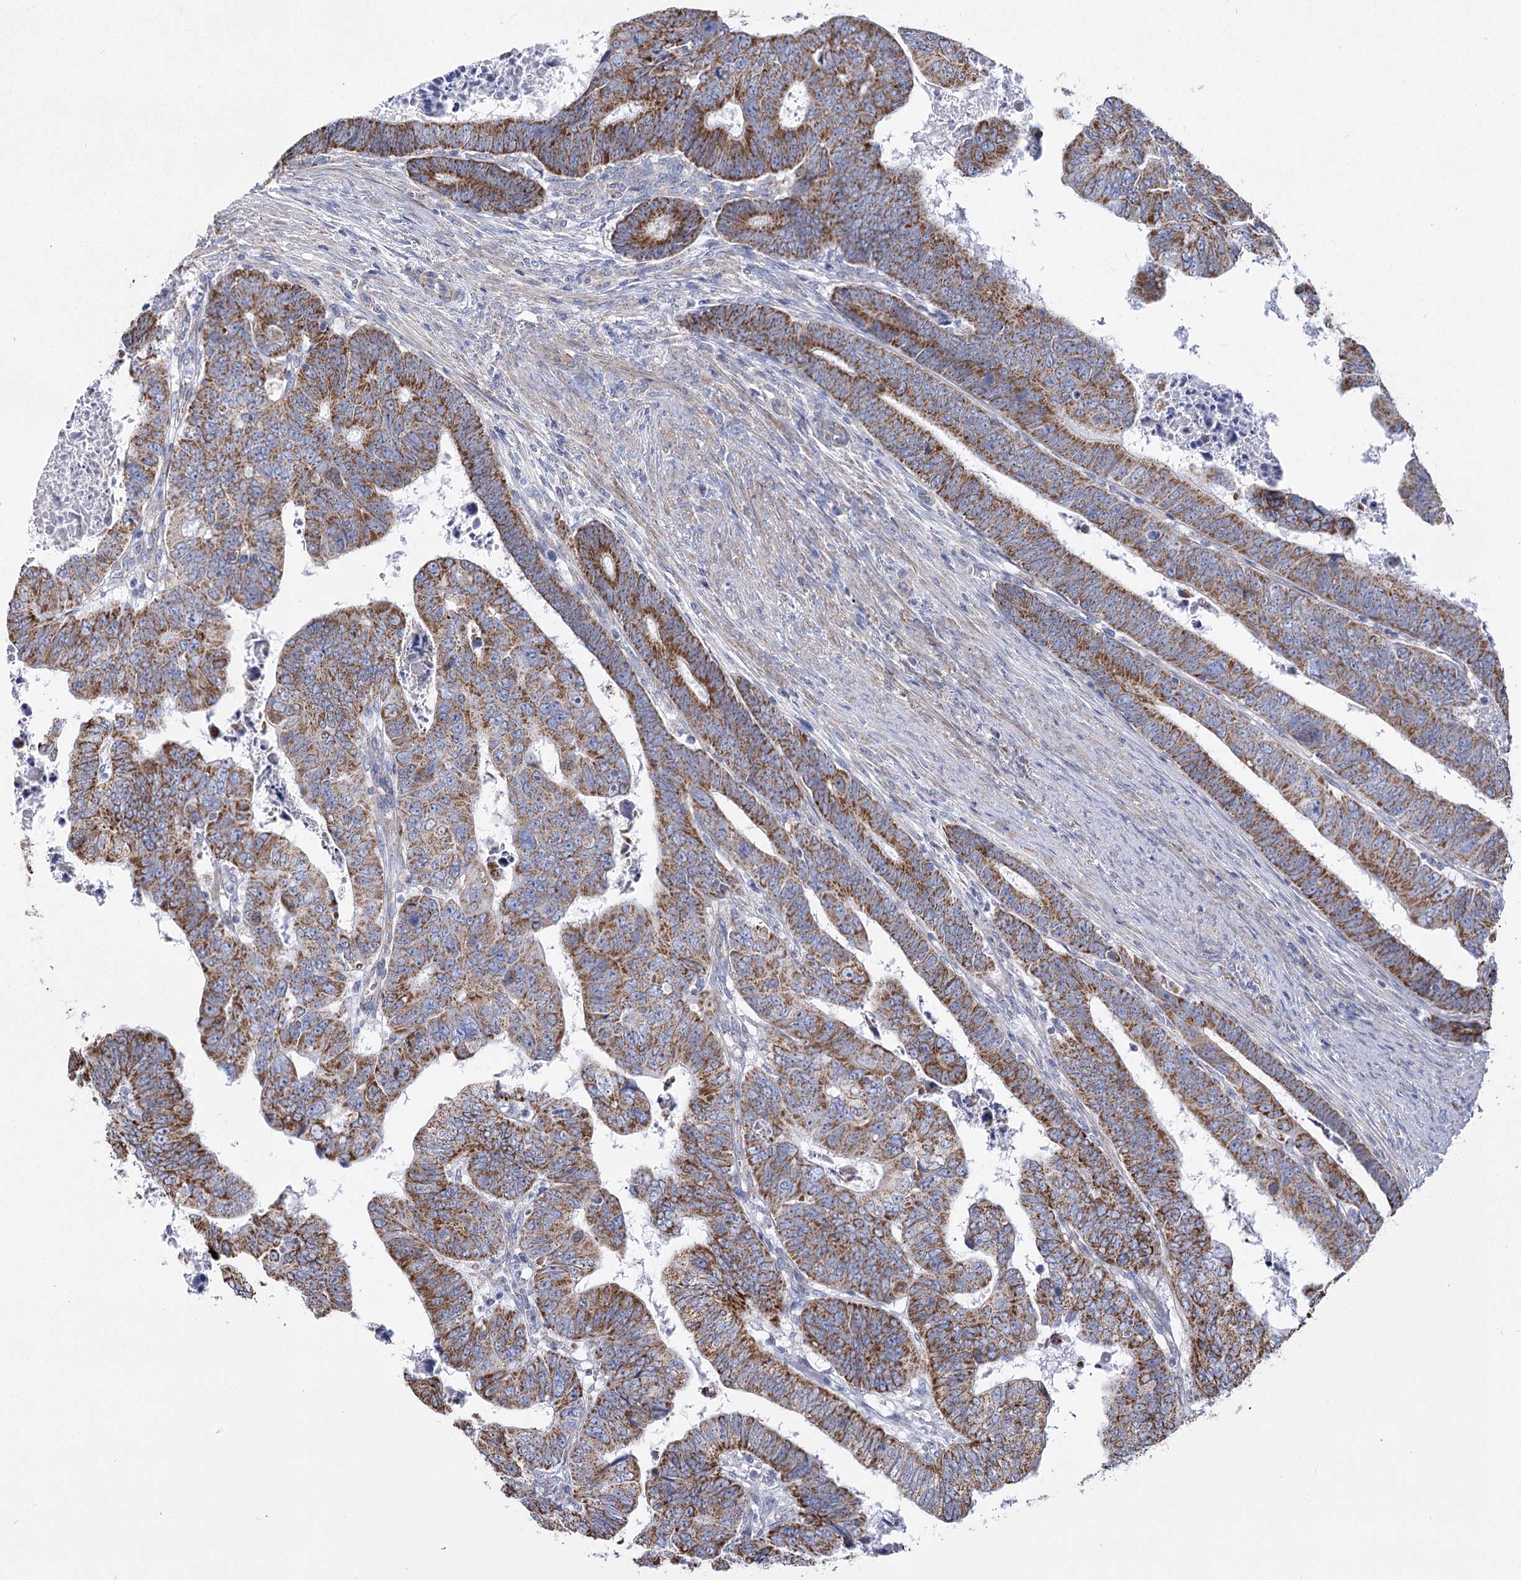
{"staining": {"intensity": "strong", "quantity": ">75%", "location": "cytoplasmic/membranous"}, "tissue": "colorectal cancer", "cell_type": "Tumor cells", "image_type": "cancer", "snomed": [{"axis": "morphology", "description": "Normal tissue, NOS"}, {"axis": "morphology", "description": "Adenocarcinoma, NOS"}, {"axis": "topography", "description": "Rectum"}], "caption": "Colorectal adenocarcinoma stained for a protein reveals strong cytoplasmic/membranous positivity in tumor cells.", "gene": "PDHB", "patient": {"sex": "female", "age": 65}}